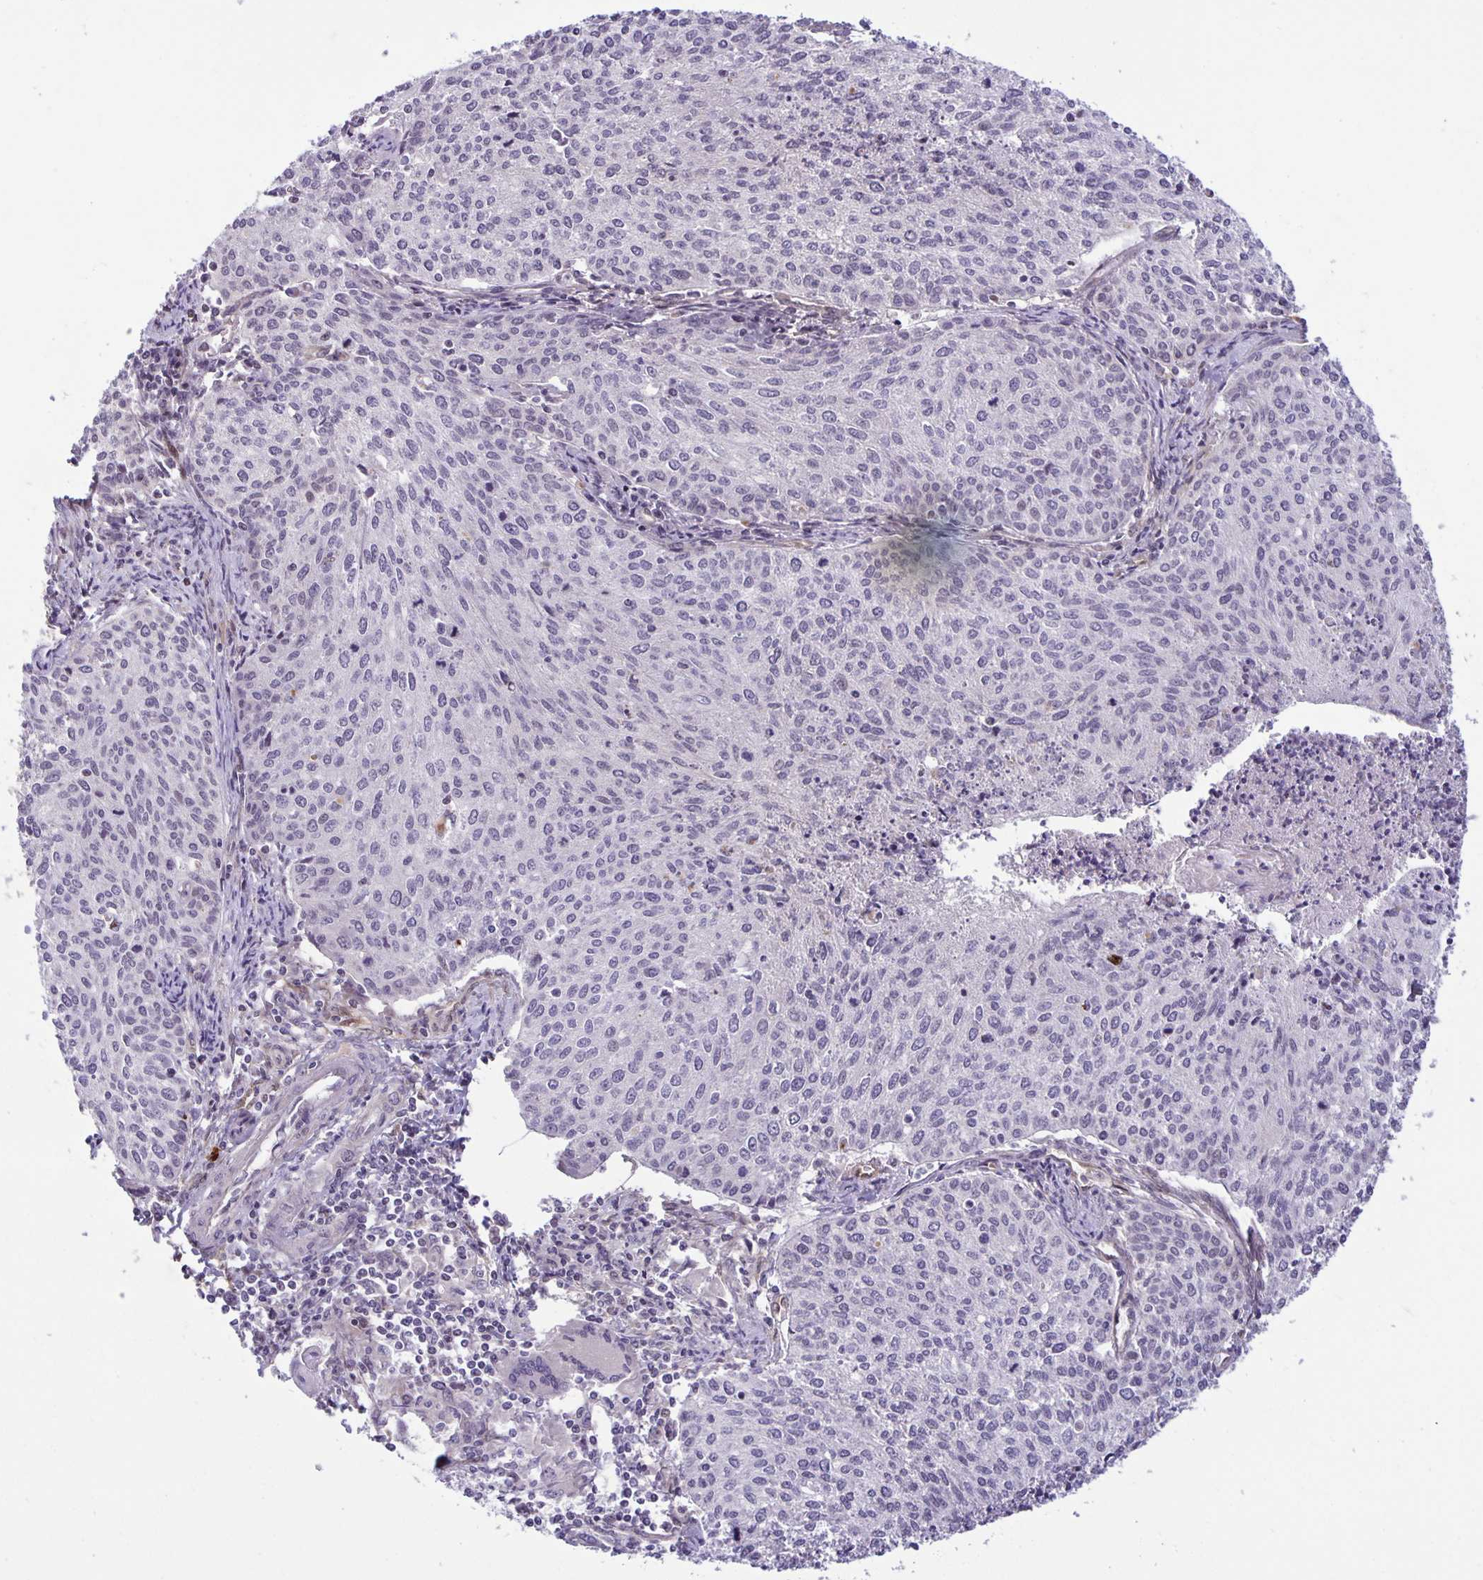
{"staining": {"intensity": "negative", "quantity": "none", "location": "none"}, "tissue": "cervical cancer", "cell_type": "Tumor cells", "image_type": "cancer", "snomed": [{"axis": "morphology", "description": "Squamous cell carcinoma, NOS"}, {"axis": "topography", "description": "Cervix"}], "caption": "This is a histopathology image of IHC staining of cervical cancer, which shows no positivity in tumor cells.", "gene": "TAX1BP3", "patient": {"sex": "female", "age": 38}}